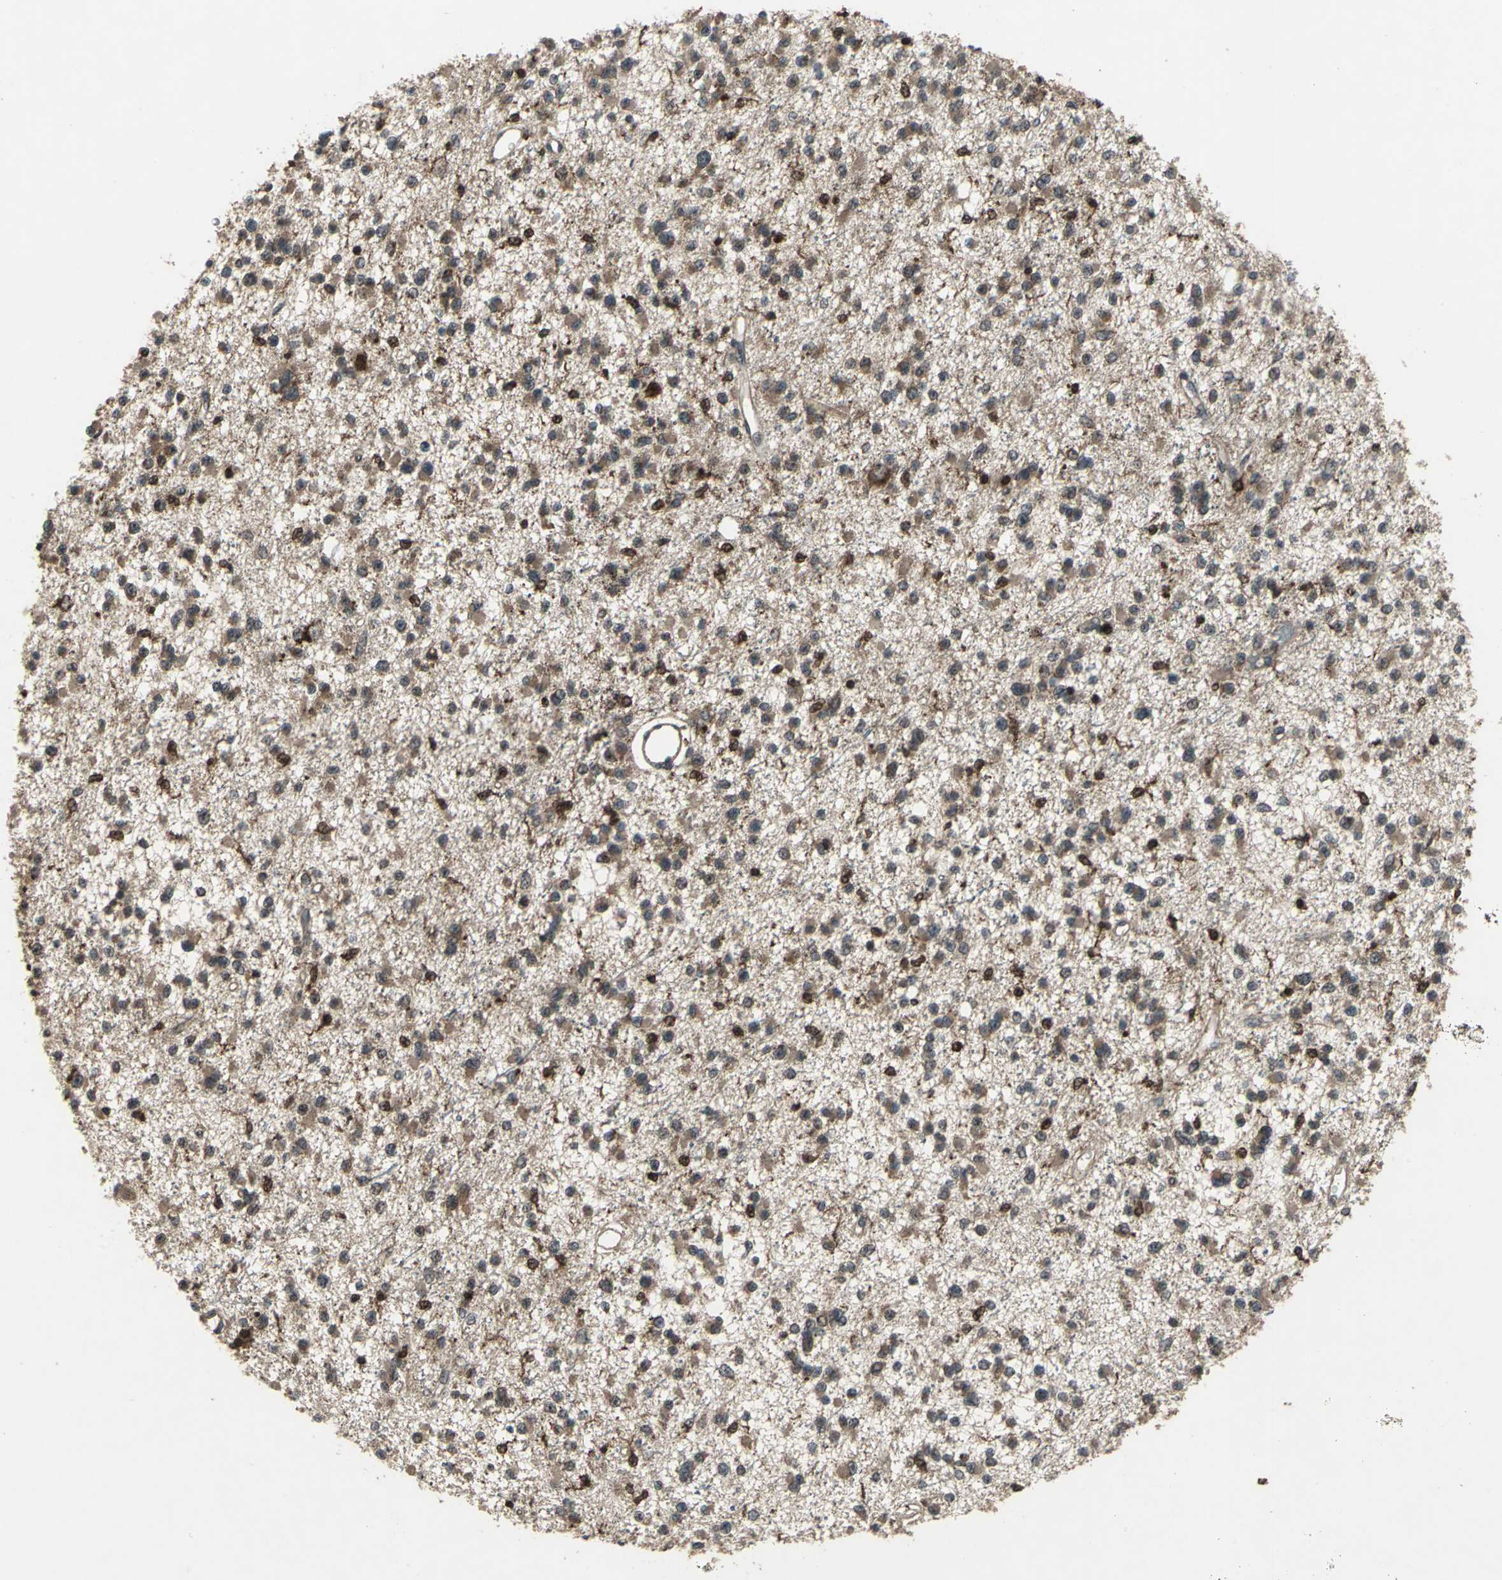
{"staining": {"intensity": "strong", "quantity": "<25%", "location": "cytoplasmic/membranous"}, "tissue": "glioma", "cell_type": "Tumor cells", "image_type": "cancer", "snomed": [{"axis": "morphology", "description": "Glioma, malignant, Low grade"}, {"axis": "topography", "description": "Brain"}], "caption": "A photomicrograph showing strong cytoplasmic/membranous staining in about <25% of tumor cells in glioma, as visualized by brown immunohistochemical staining.", "gene": "PYCARD", "patient": {"sex": "female", "age": 22}}